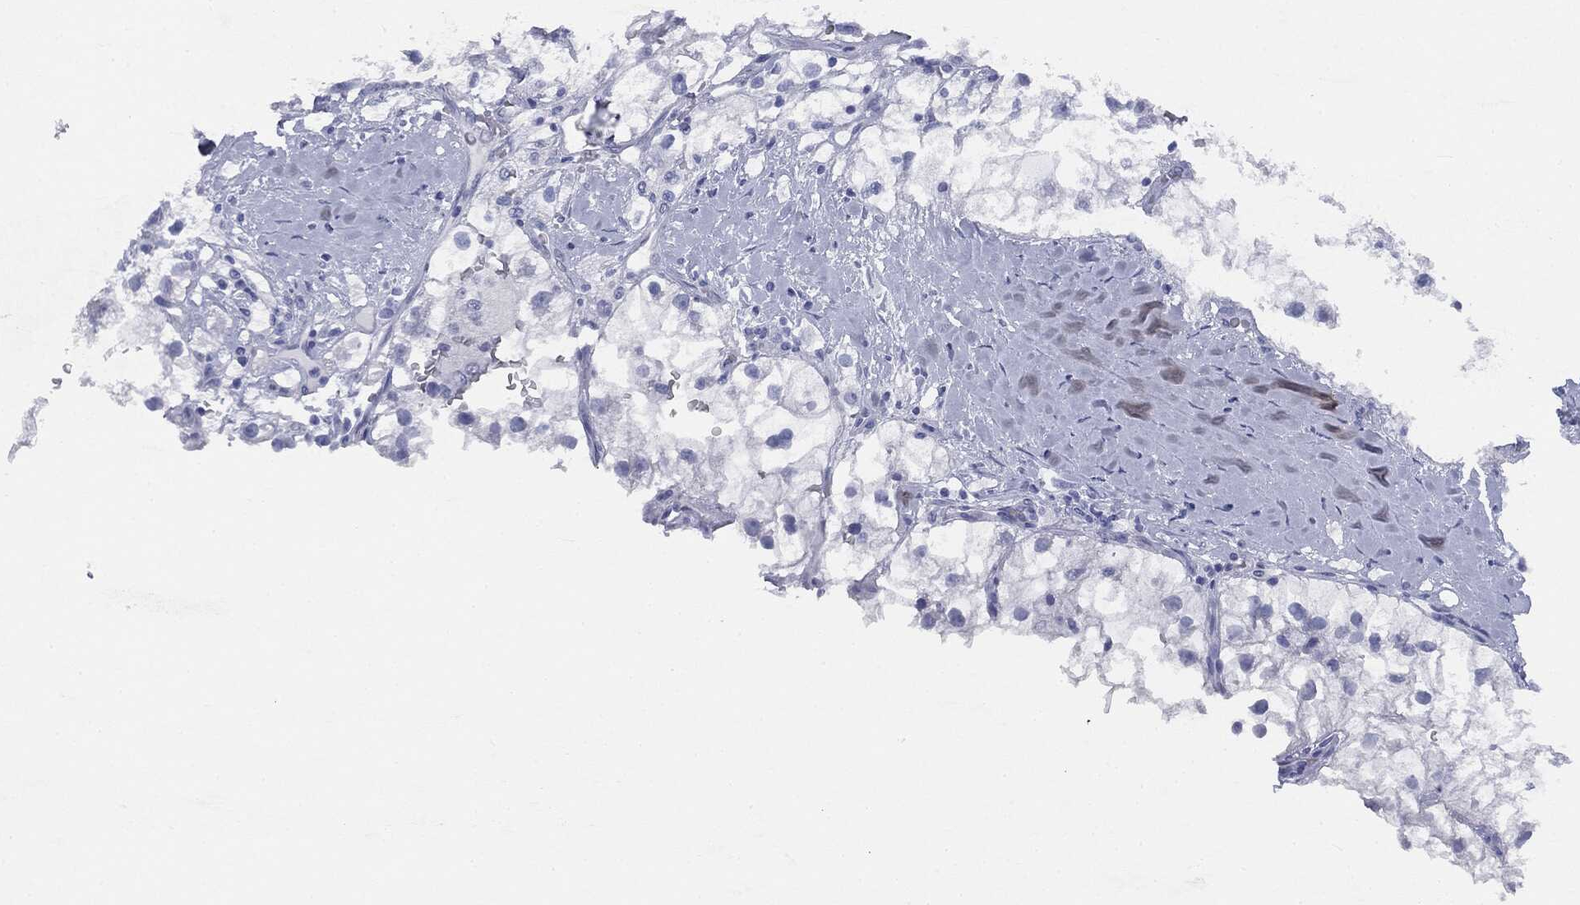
{"staining": {"intensity": "negative", "quantity": "none", "location": "none"}, "tissue": "renal cancer", "cell_type": "Tumor cells", "image_type": "cancer", "snomed": [{"axis": "morphology", "description": "Adenocarcinoma, NOS"}, {"axis": "topography", "description": "Kidney"}], "caption": "Immunohistochemistry (IHC) of human adenocarcinoma (renal) reveals no staining in tumor cells.", "gene": "ATP2A1", "patient": {"sex": "male", "age": 59}}